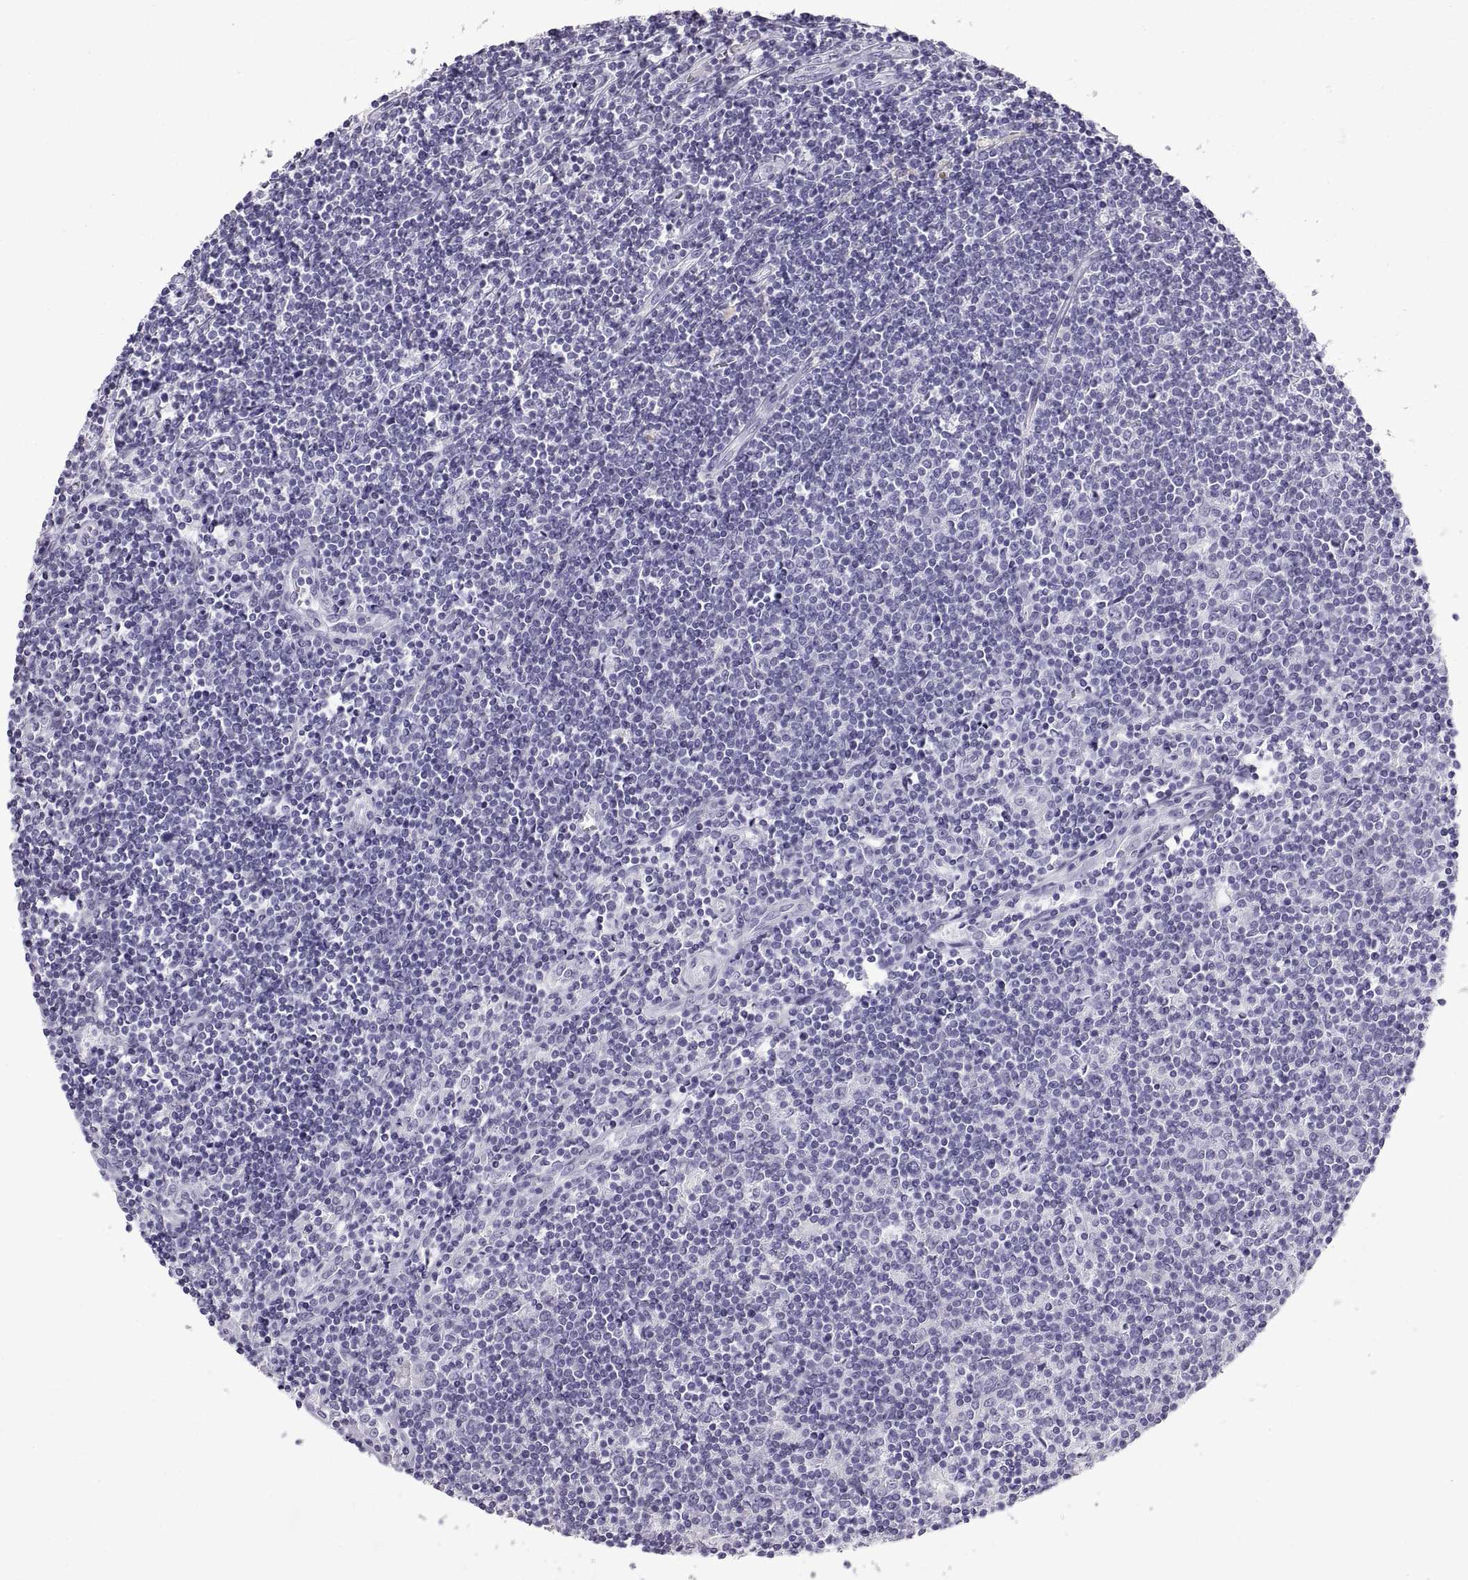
{"staining": {"intensity": "negative", "quantity": "none", "location": "none"}, "tissue": "lymphoma", "cell_type": "Tumor cells", "image_type": "cancer", "snomed": [{"axis": "morphology", "description": "Hodgkin's disease, NOS"}, {"axis": "topography", "description": "Lymph node"}], "caption": "A histopathology image of human lymphoma is negative for staining in tumor cells.", "gene": "RLBP1", "patient": {"sex": "male", "age": 40}}